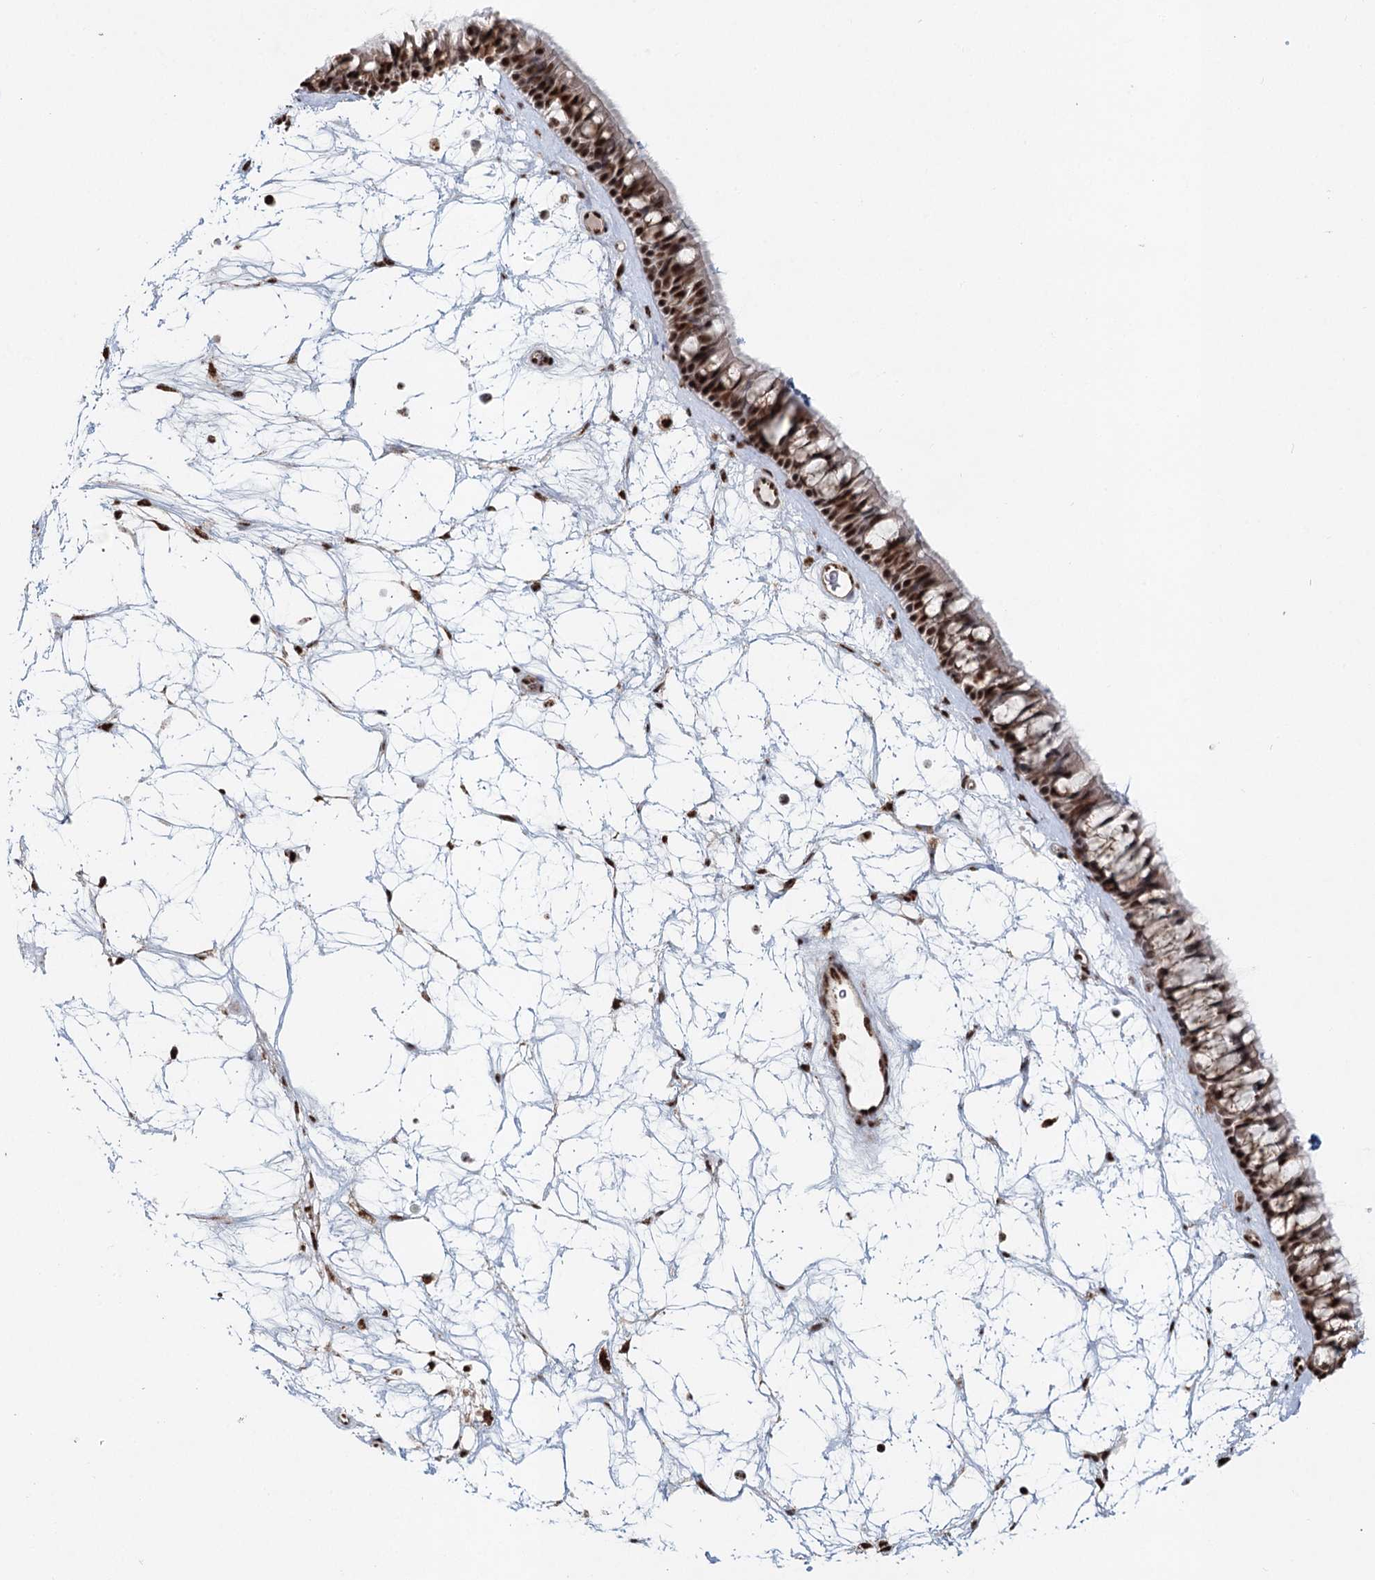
{"staining": {"intensity": "strong", "quantity": ">75%", "location": "nuclear"}, "tissue": "nasopharynx", "cell_type": "Respiratory epithelial cells", "image_type": "normal", "snomed": [{"axis": "morphology", "description": "Normal tissue, NOS"}, {"axis": "topography", "description": "Nasopharynx"}], "caption": "Brown immunohistochemical staining in benign human nasopharynx demonstrates strong nuclear positivity in about >75% of respiratory epithelial cells.", "gene": "GPALPP1", "patient": {"sex": "male", "age": 64}}